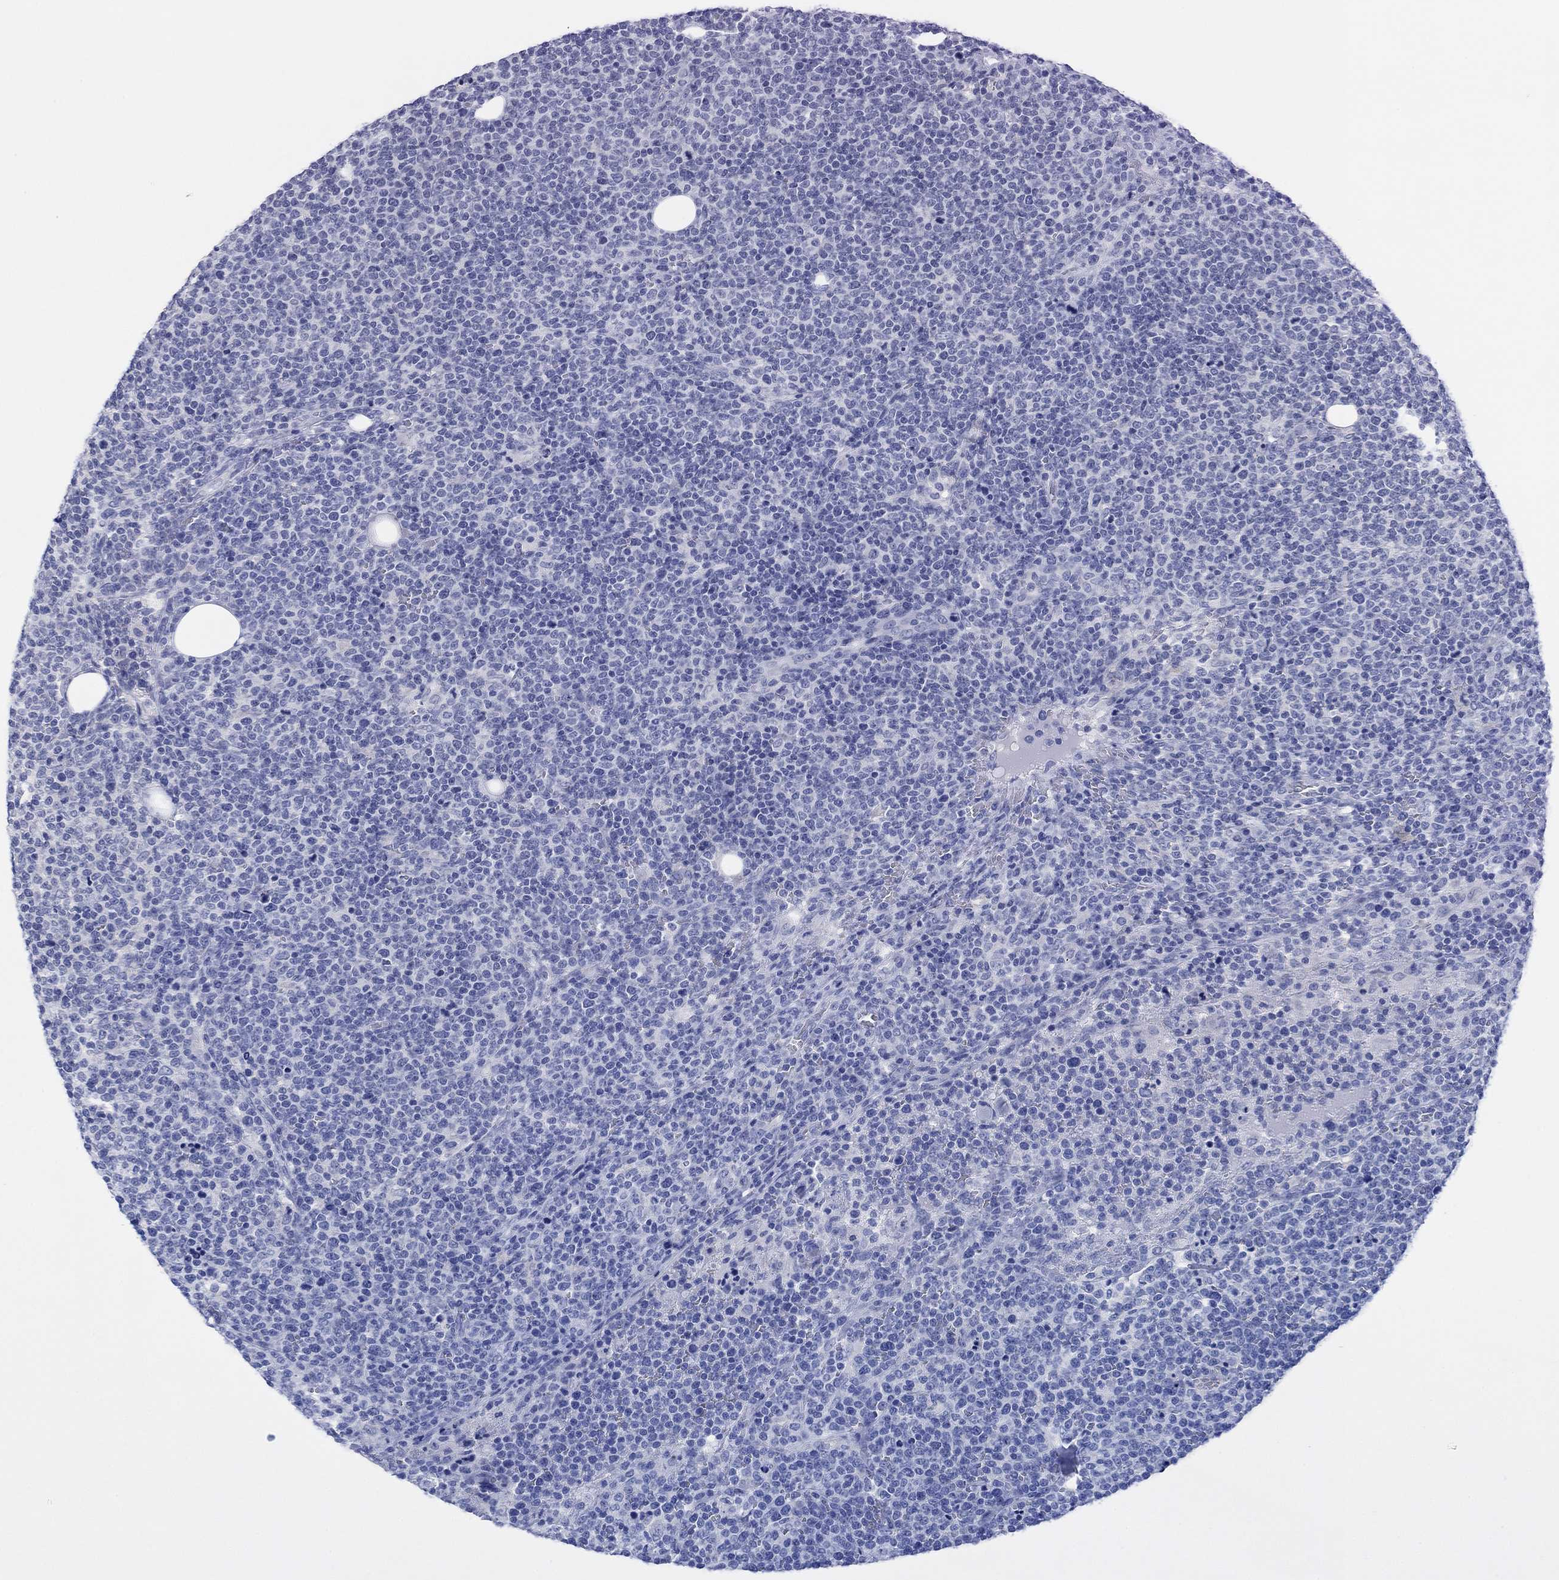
{"staining": {"intensity": "negative", "quantity": "none", "location": "none"}, "tissue": "lymphoma", "cell_type": "Tumor cells", "image_type": "cancer", "snomed": [{"axis": "morphology", "description": "Malignant lymphoma, non-Hodgkin's type, High grade"}, {"axis": "topography", "description": "Lymph node"}], "caption": "Photomicrograph shows no protein expression in tumor cells of lymphoma tissue.", "gene": "ERICH3", "patient": {"sex": "male", "age": 61}}